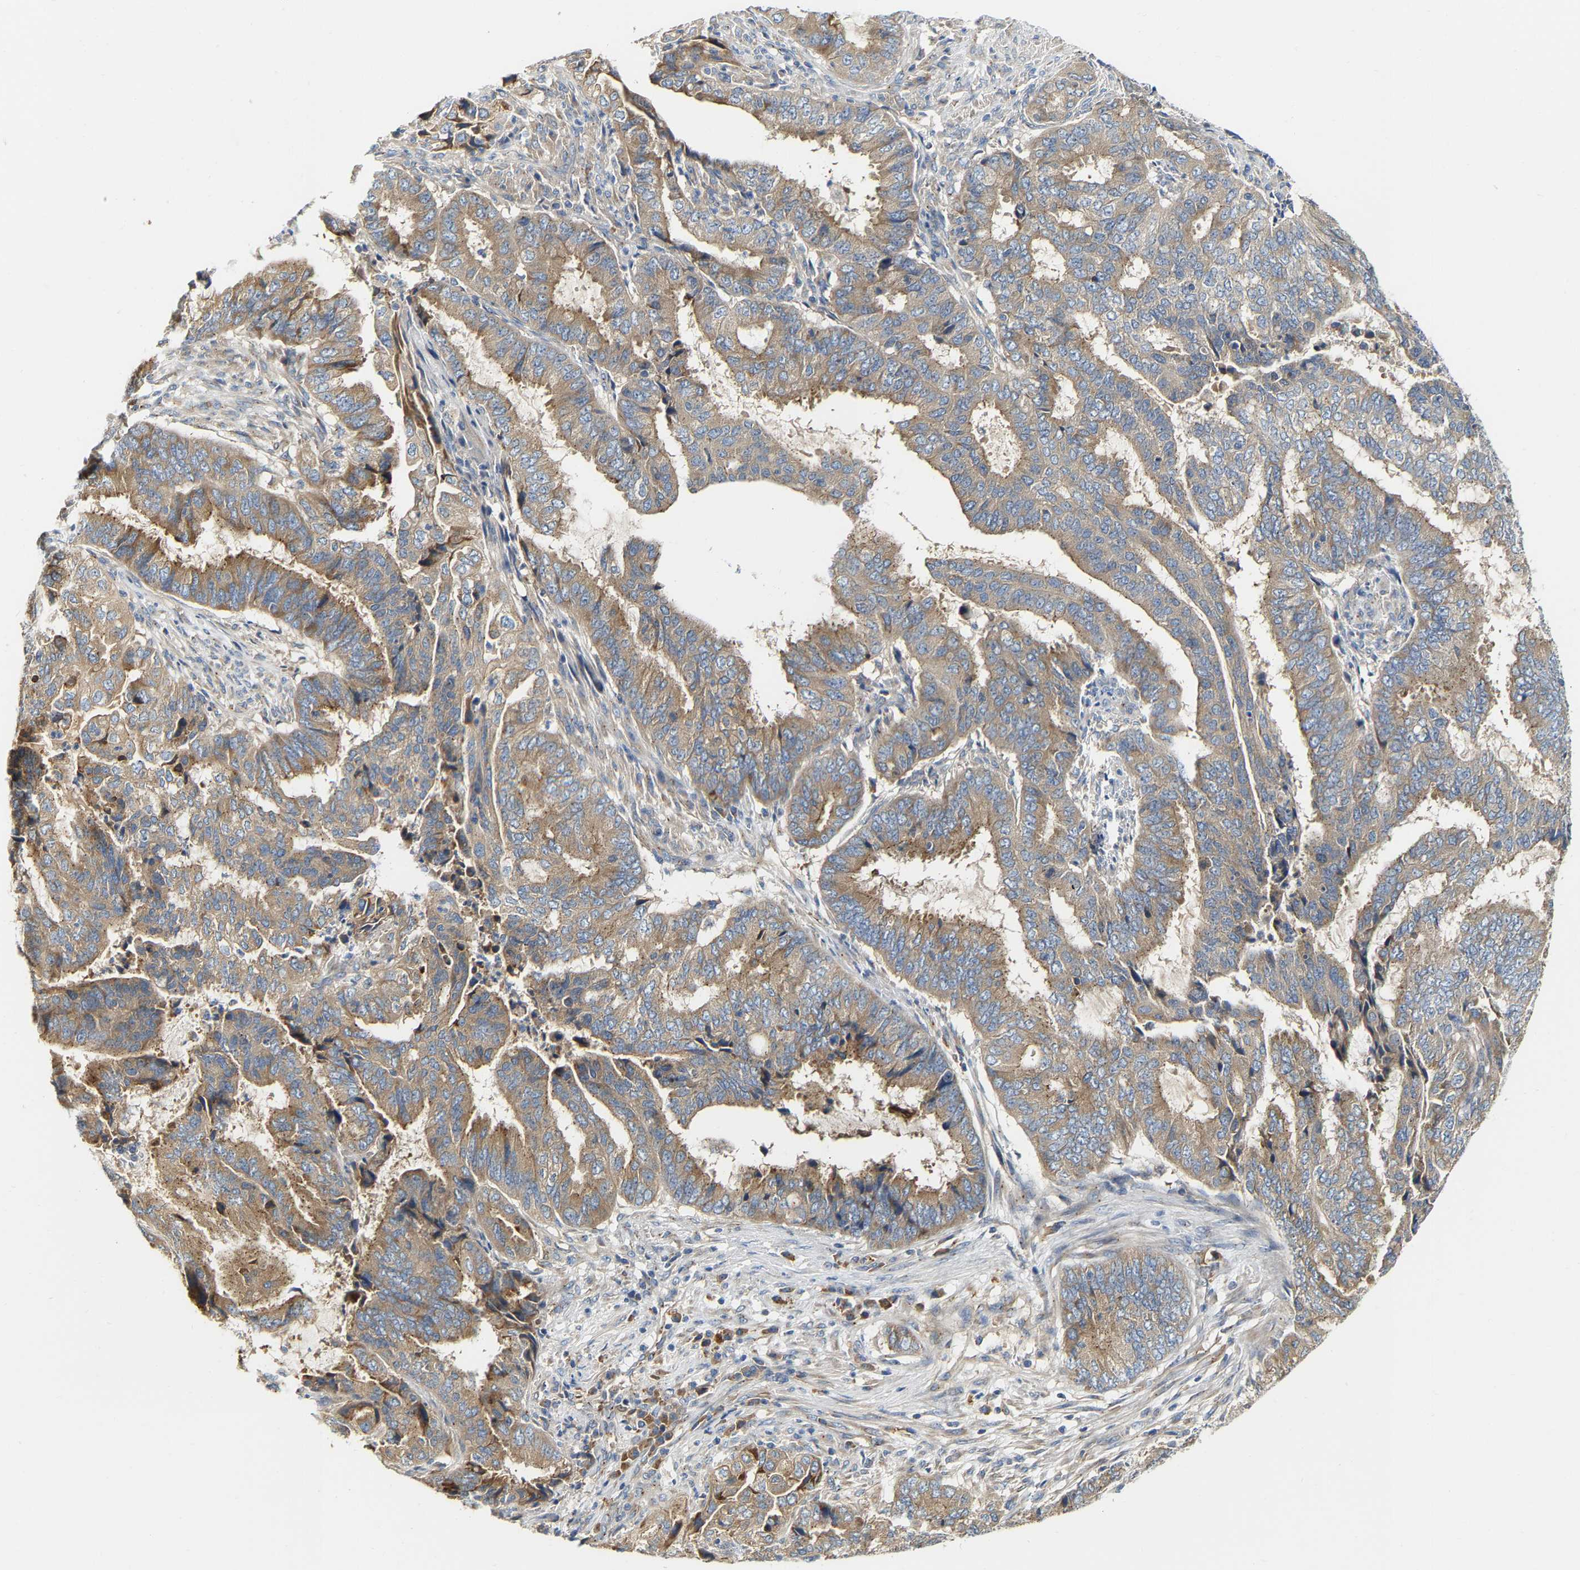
{"staining": {"intensity": "moderate", "quantity": ">75%", "location": "cytoplasmic/membranous"}, "tissue": "endometrial cancer", "cell_type": "Tumor cells", "image_type": "cancer", "snomed": [{"axis": "morphology", "description": "Adenocarcinoma, NOS"}, {"axis": "topography", "description": "Endometrium"}], "caption": "A brown stain labels moderate cytoplasmic/membranous staining of a protein in adenocarcinoma (endometrial) tumor cells. (IHC, brightfield microscopy, high magnification).", "gene": "PCNT", "patient": {"sex": "female", "age": 51}}